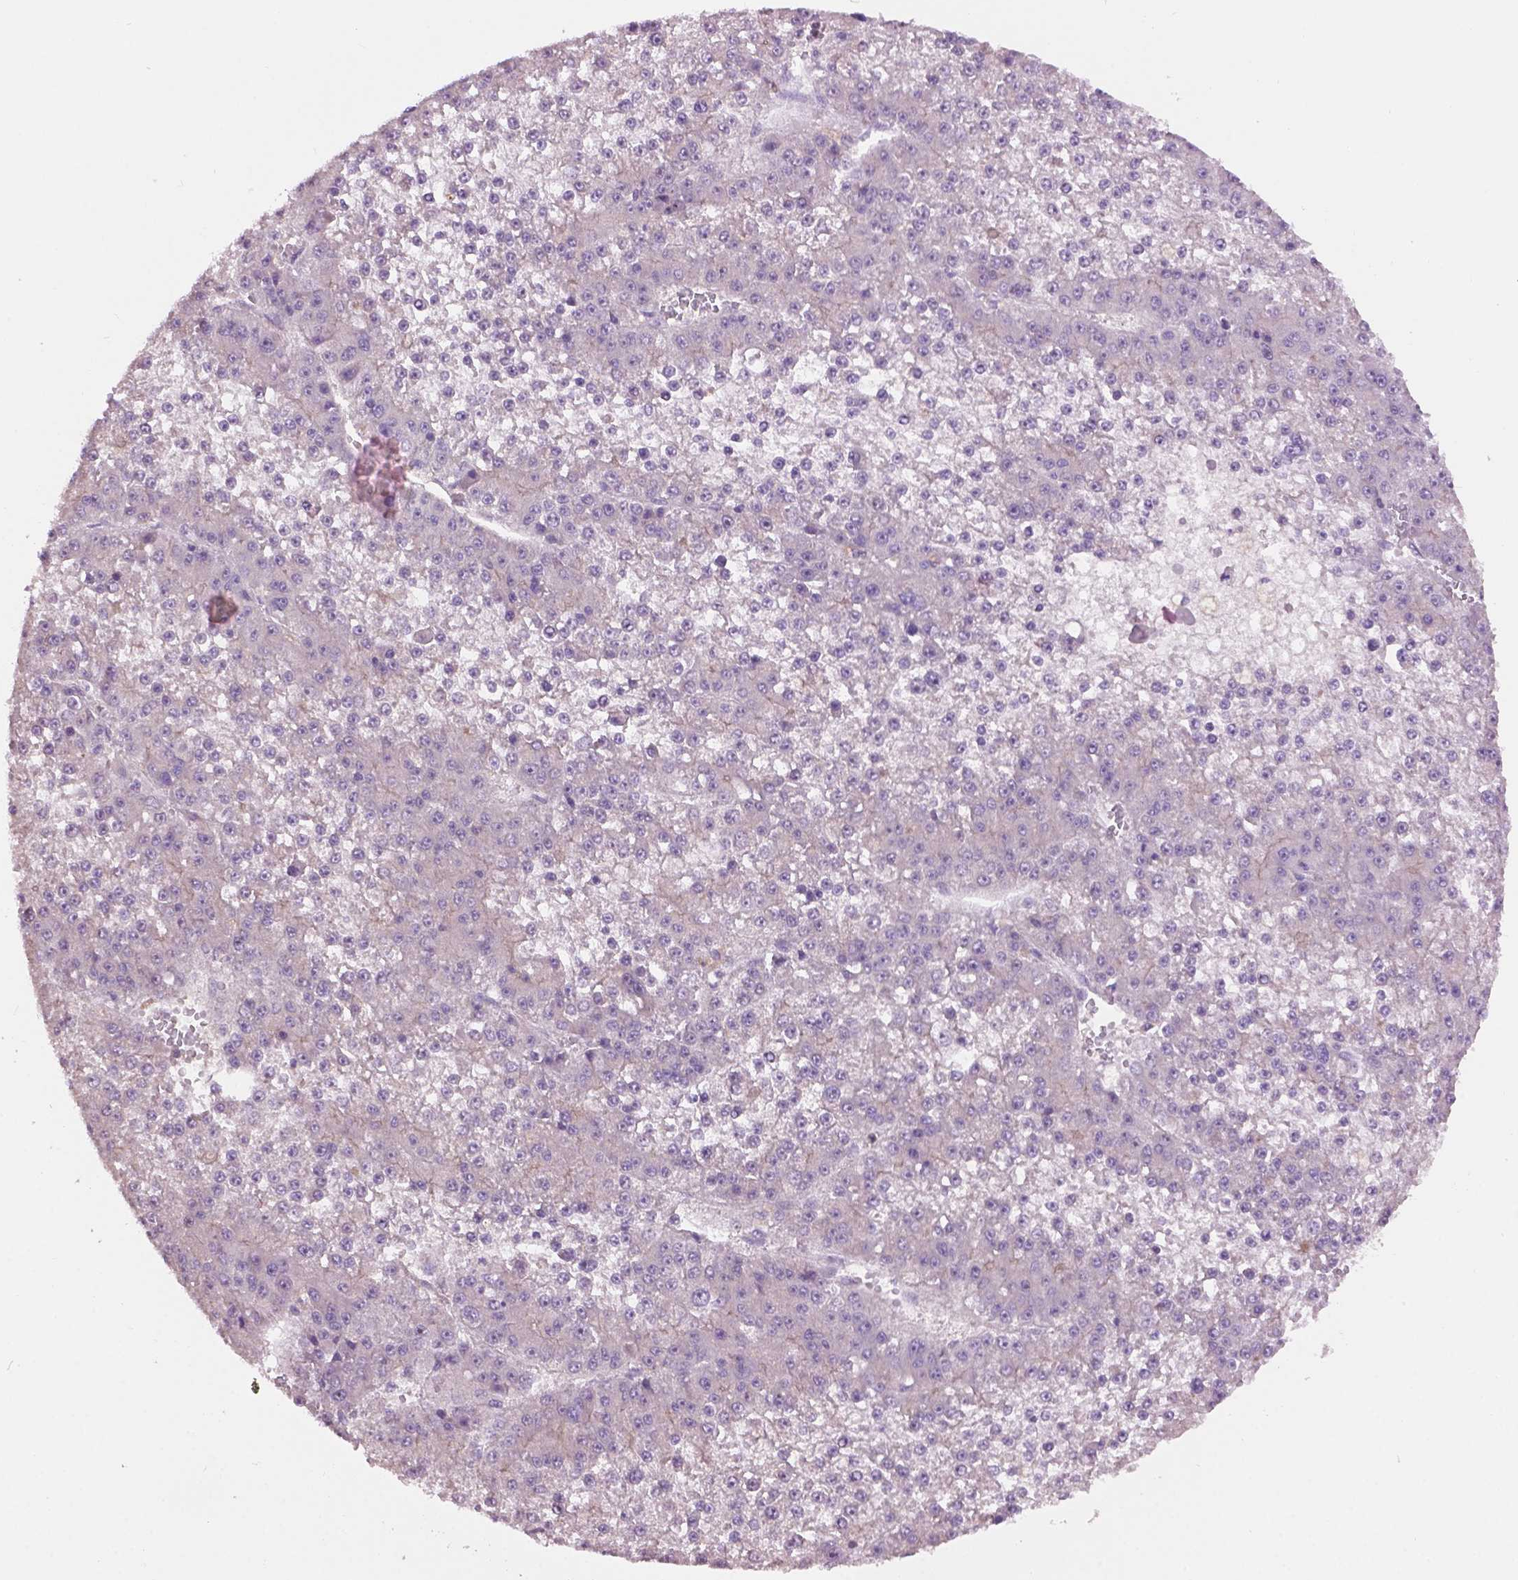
{"staining": {"intensity": "negative", "quantity": "none", "location": "none"}, "tissue": "liver cancer", "cell_type": "Tumor cells", "image_type": "cancer", "snomed": [{"axis": "morphology", "description": "Carcinoma, Hepatocellular, NOS"}, {"axis": "topography", "description": "Liver"}], "caption": "A histopathology image of human liver cancer is negative for staining in tumor cells.", "gene": "CDH7", "patient": {"sex": "female", "age": 73}}